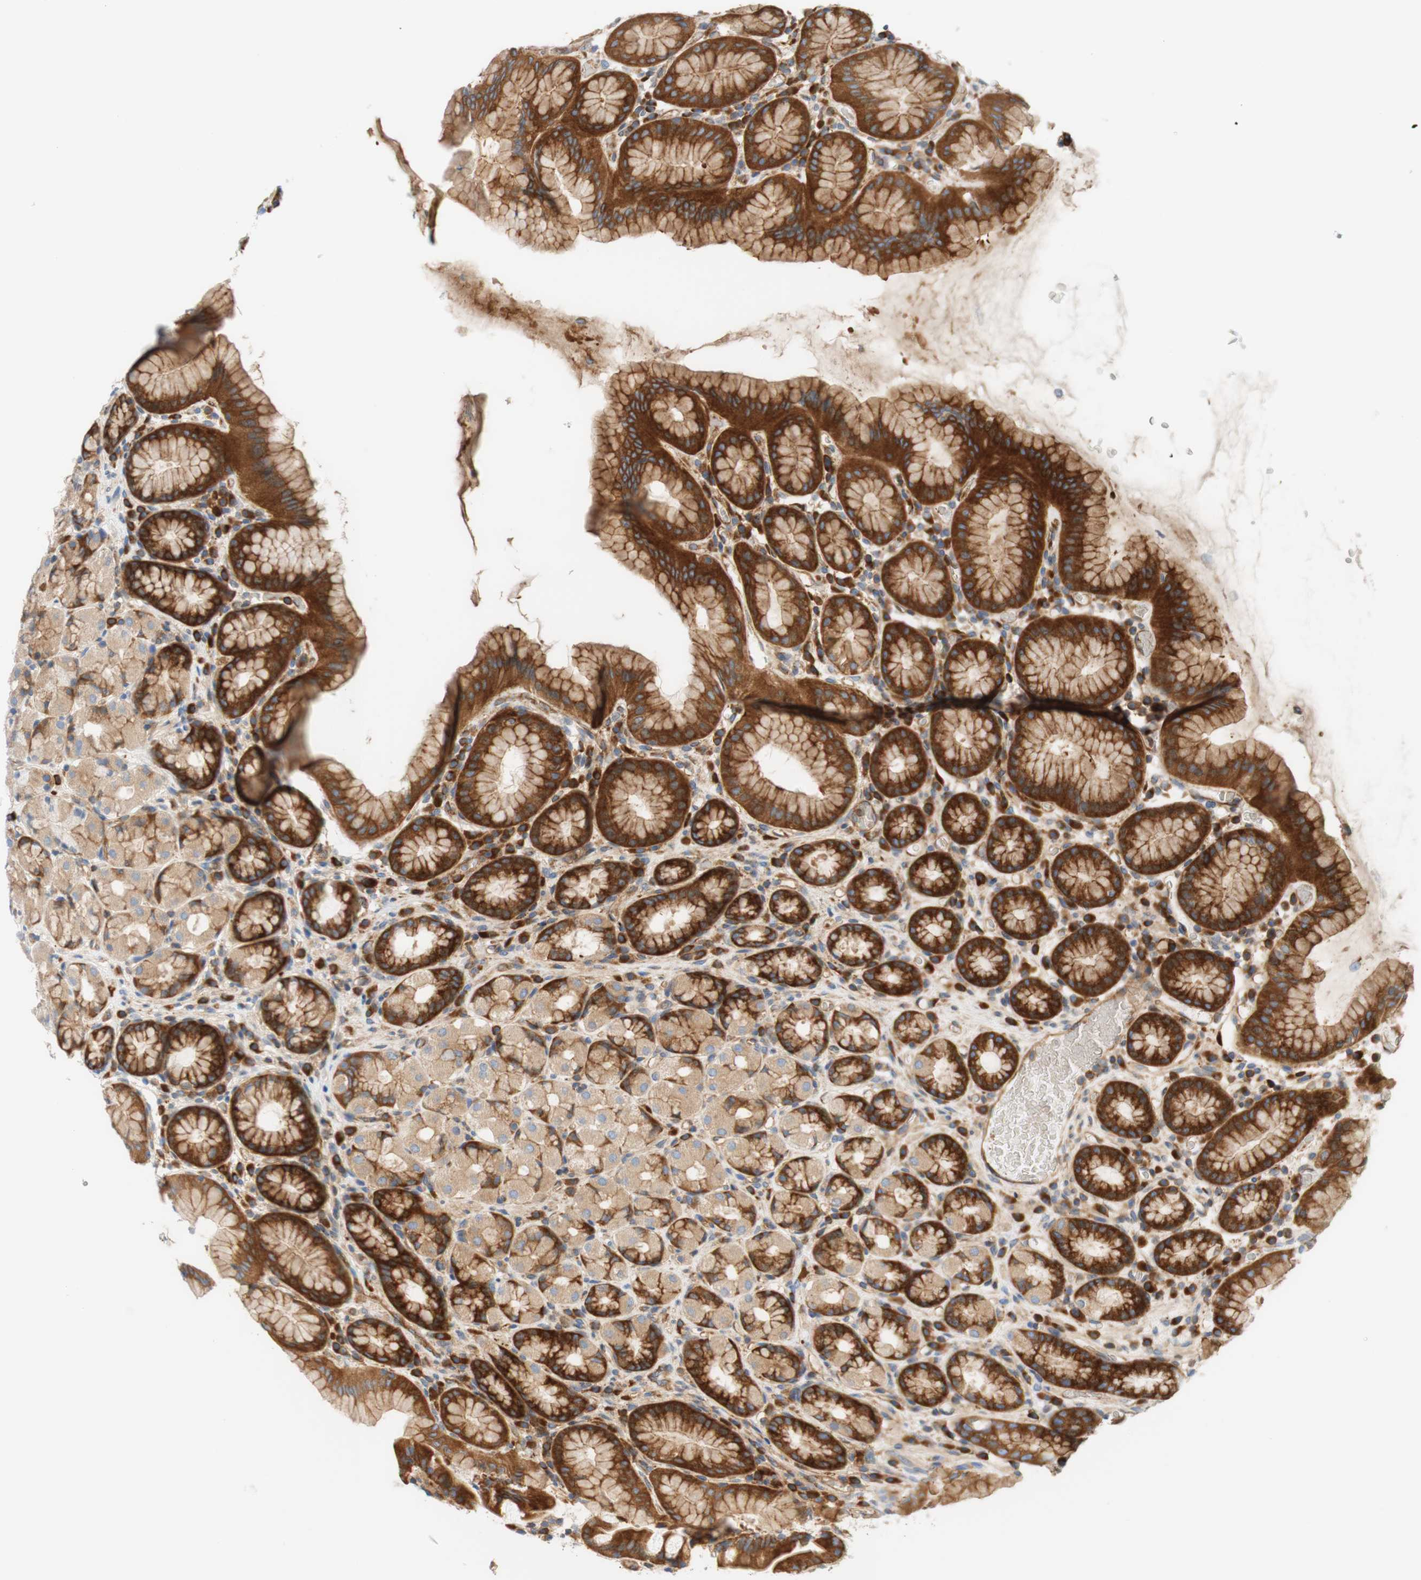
{"staining": {"intensity": "strong", "quantity": "25%-75%", "location": "cytoplasmic/membranous"}, "tissue": "stomach", "cell_type": "Glandular cells", "image_type": "normal", "snomed": [{"axis": "morphology", "description": "Normal tissue, NOS"}, {"axis": "topography", "description": "Stomach, upper"}], "caption": "This photomicrograph displays IHC staining of normal human stomach, with high strong cytoplasmic/membranous positivity in approximately 25%-75% of glandular cells.", "gene": "STOM", "patient": {"sex": "male", "age": 68}}